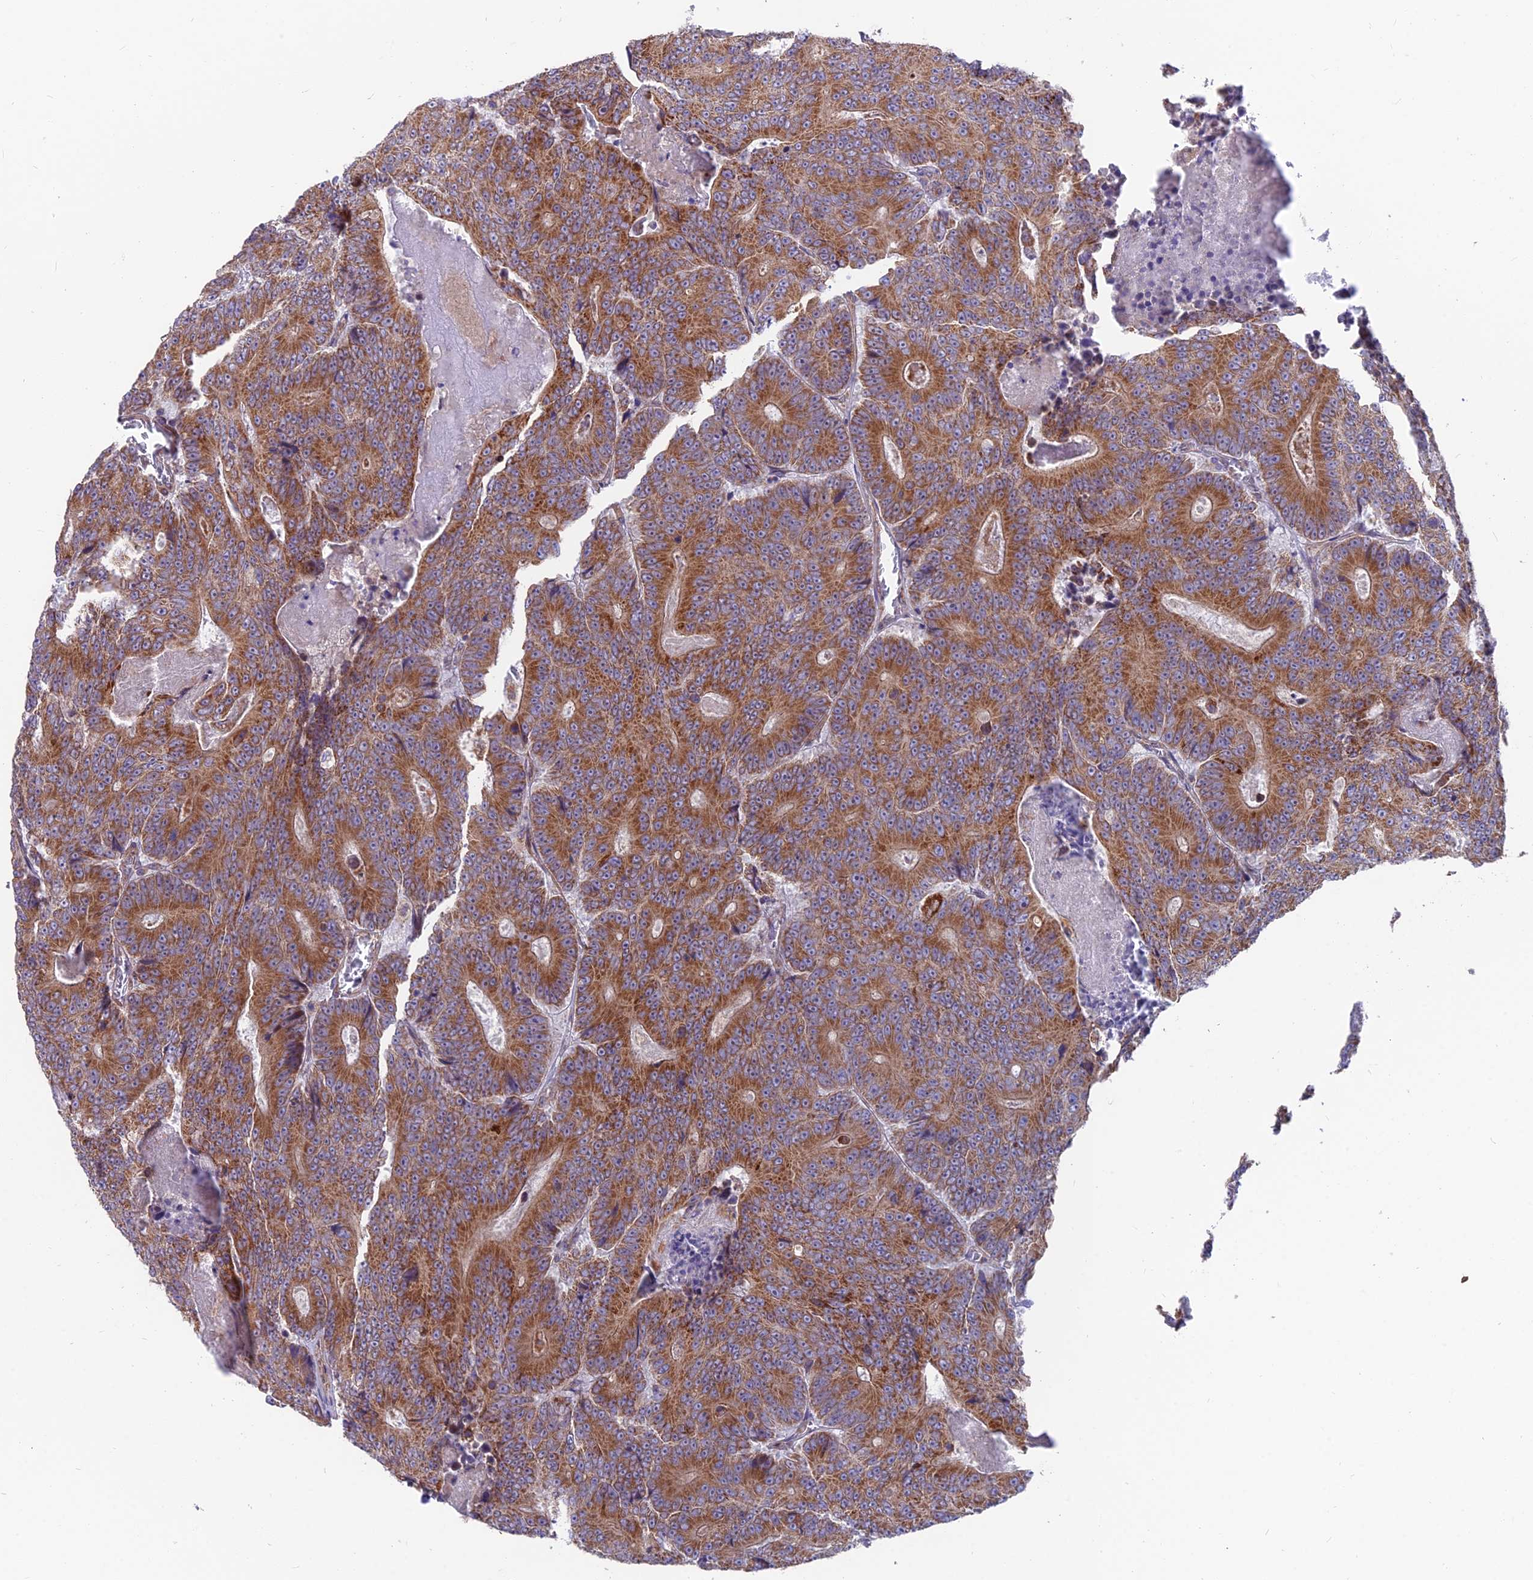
{"staining": {"intensity": "moderate", "quantity": ">75%", "location": "cytoplasmic/membranous"}, "tissue": "colorectal cancer", "cell_type": "Tumor cells", "image_type": "cancer", "snomed": [{"axis": "morphology", "description": "Adenocarcinoma, NOS"}, {"axis": "topography", "description": "Colon"}], "caption": "Human colorectal adenocarcinoma stained with a protein marker displays moderate staining in tumor cells.", "gene": "TBC1D20", "patient": {"sex": "male", "age": 83}}